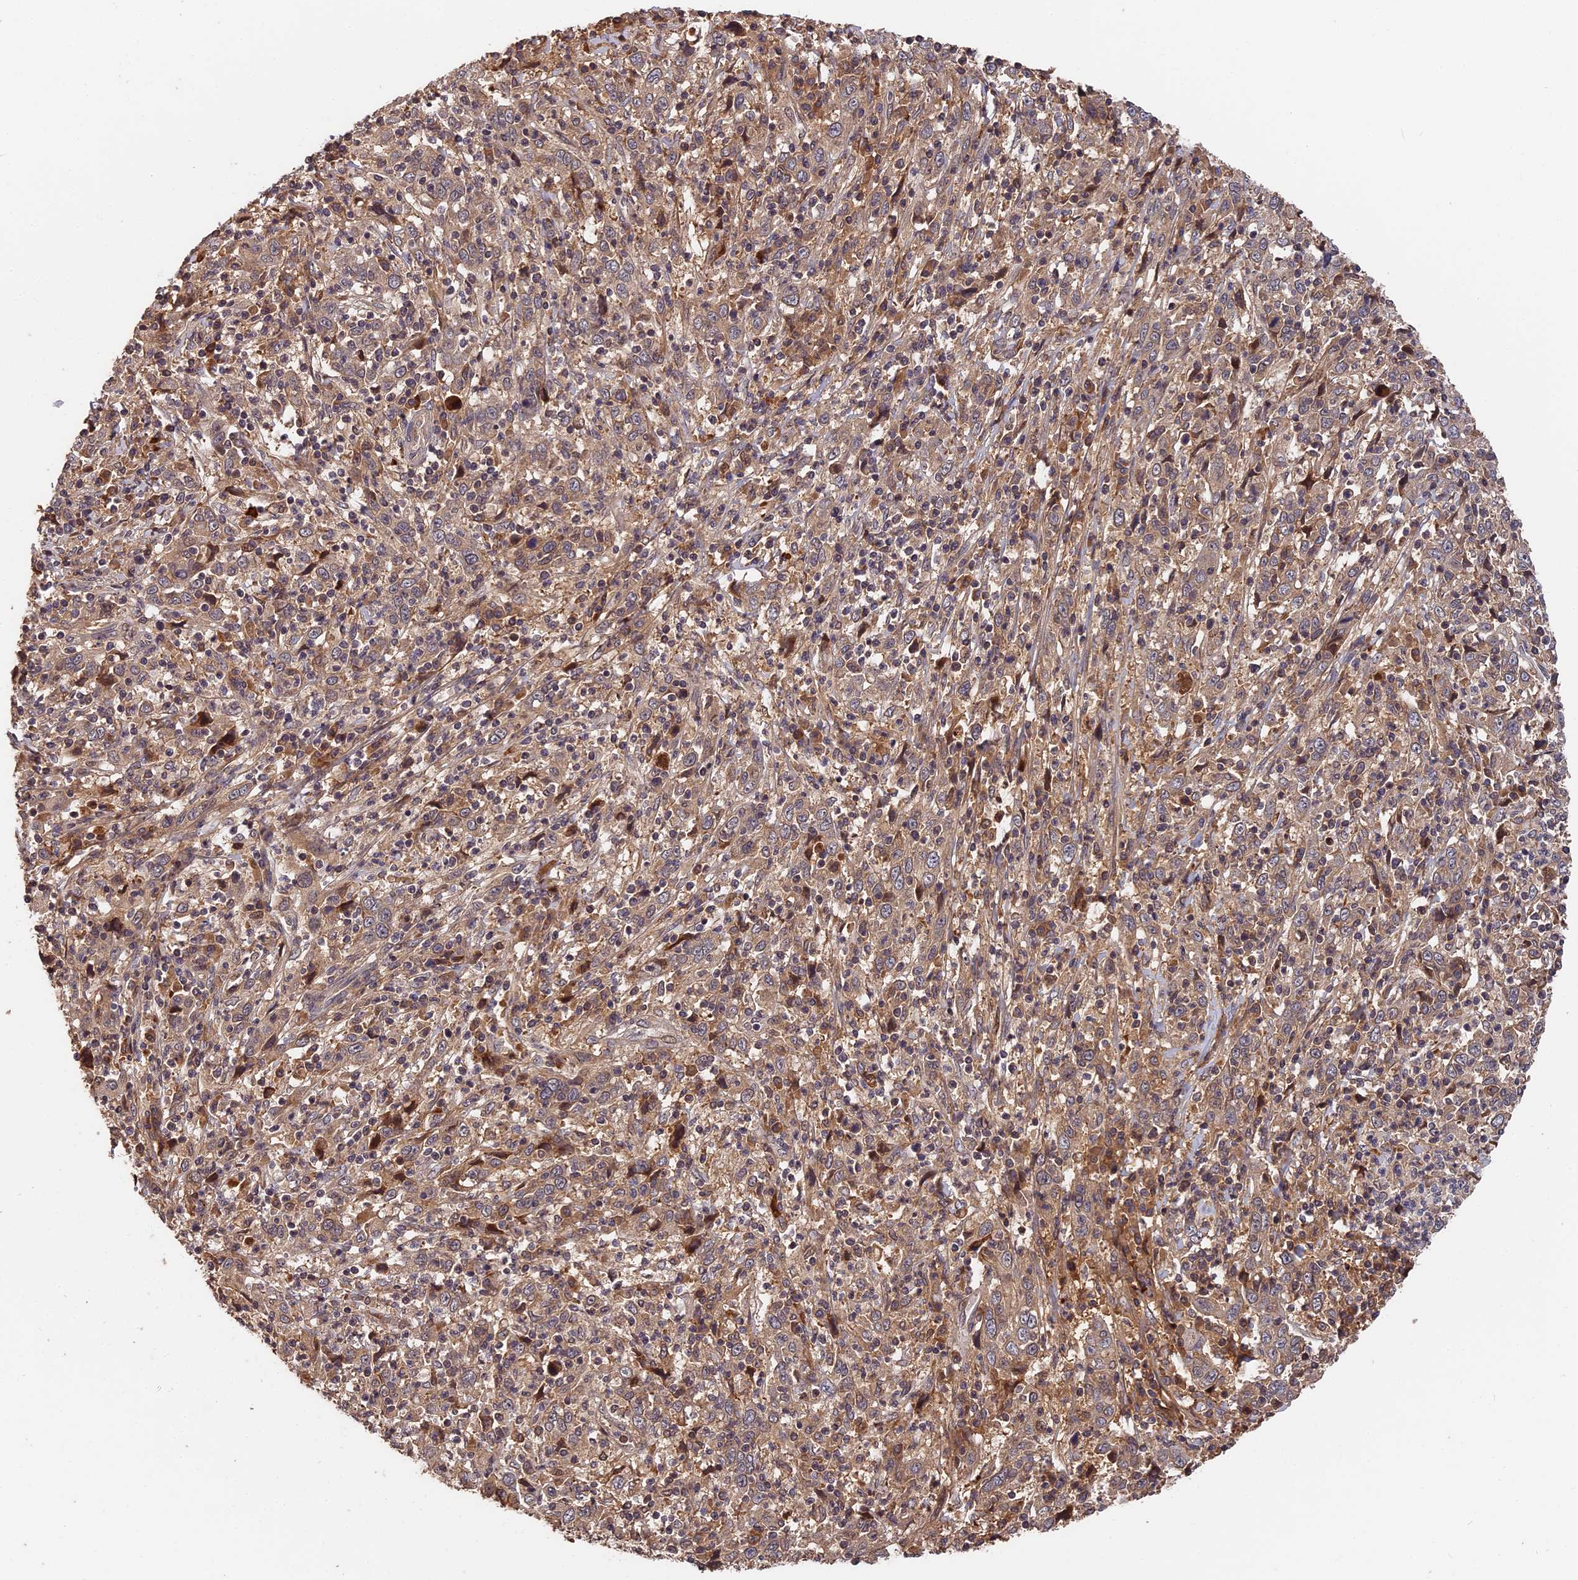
{"staining": {"intensity": "weak", "quantity": "25%-75%", "location": "cytoplasmic/membranous"}, "tissue": "cervical cancer", "cell_type": "Tumor cells", "image_type": "cancer", "snomed": [{"axis": "morphology", "description": "Squamous cell carcinoma, NOS"}, {"axis": "topography", "description": "Cervix"}], "caption": "Cervical squamous cell carcinoma tissue displays weak cytoplasmic/membranous positivity in approximately 25%-75% of tumor cells, visualized by immunohistochemistry.", "gene": "ITIH1", "patient": {"sex": "female", "age": 46}}